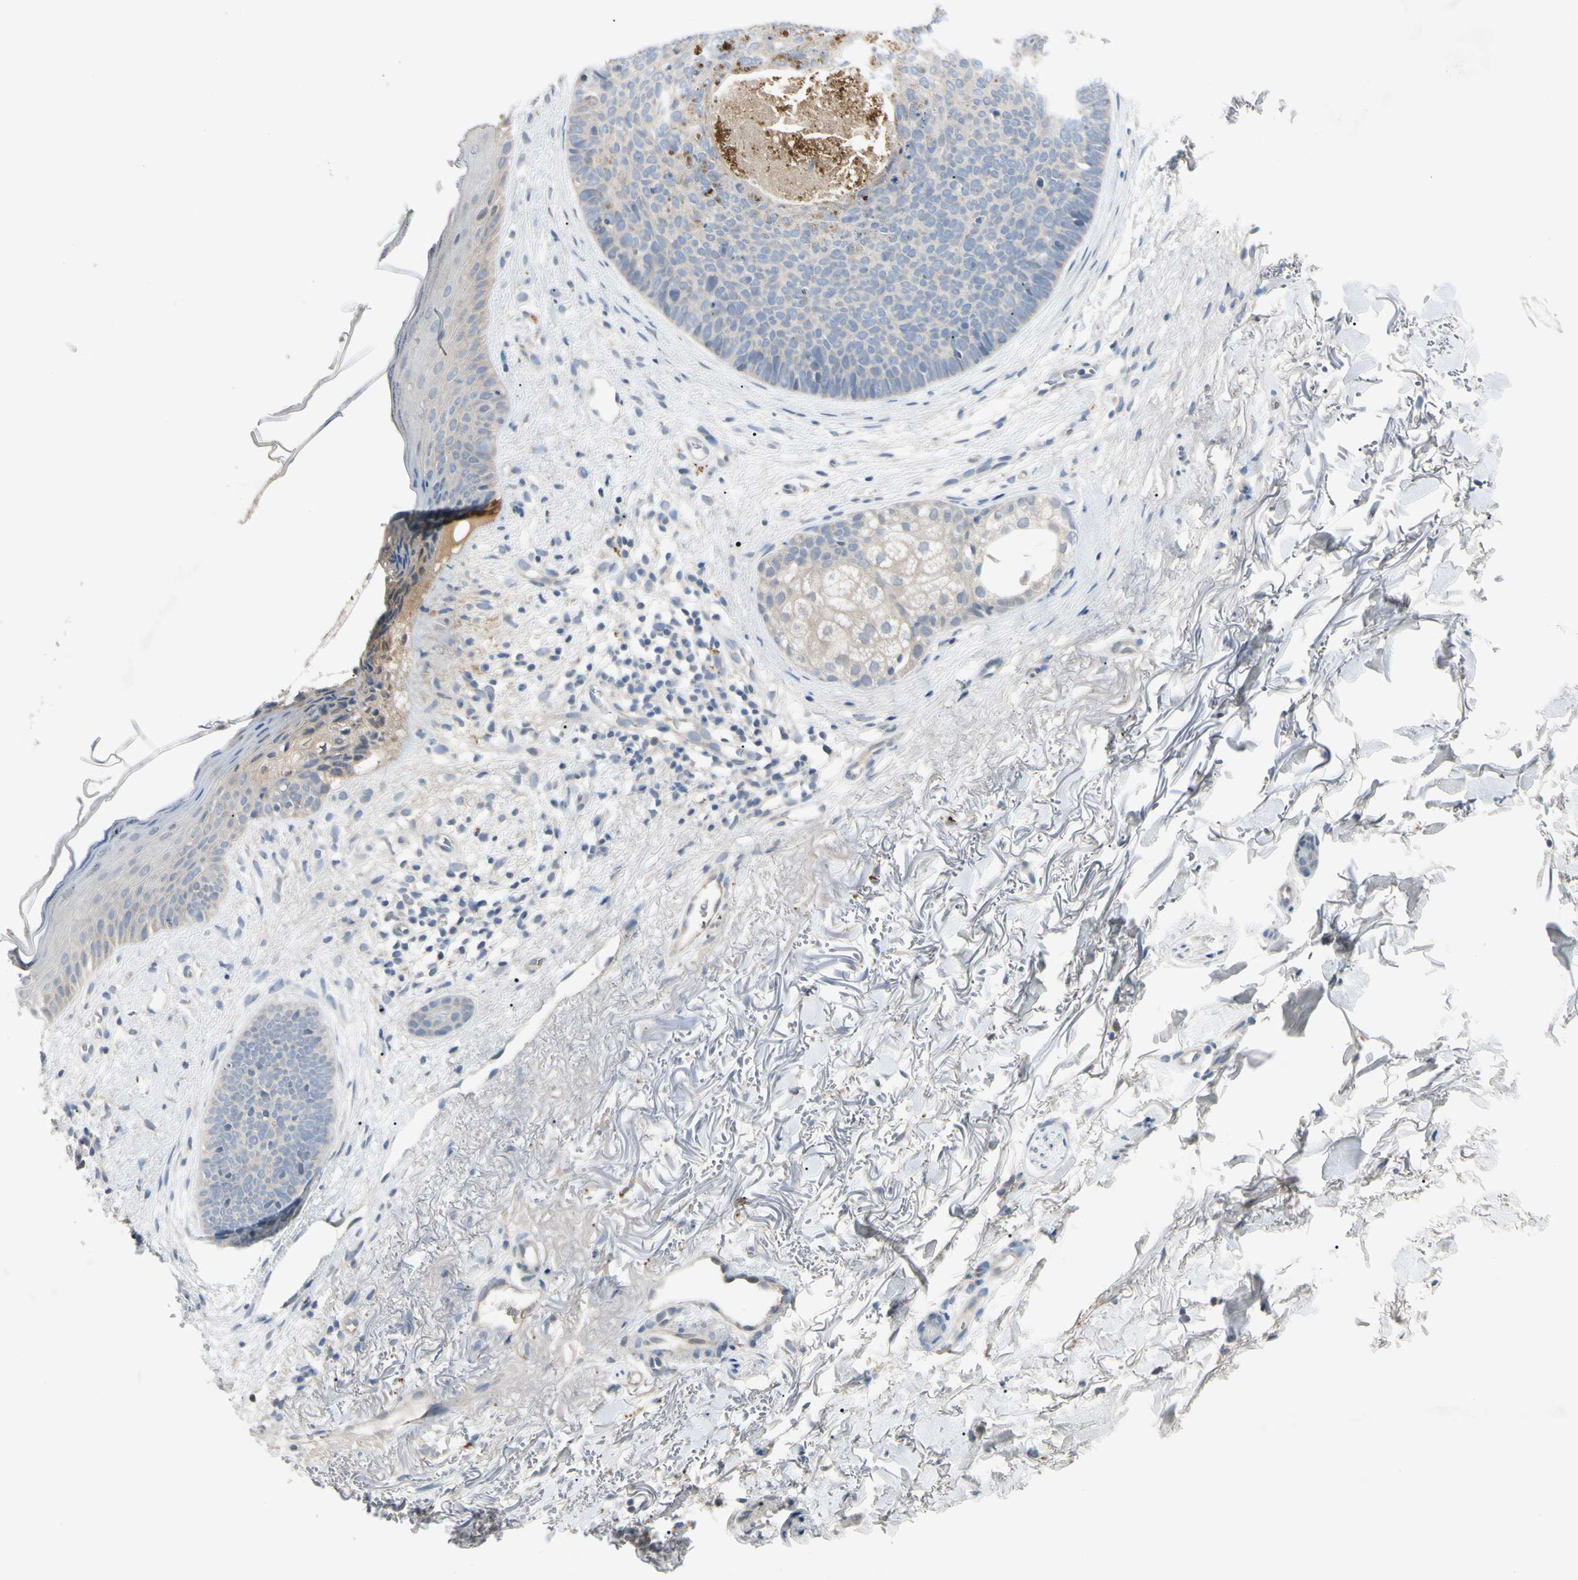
{"staining": {"intensity": "negative", "quantity": "none", "location": "none"}, "tissue": "skin cancer", "cell_type": "Tumor cells", "image_type": "cancer", "snomed": [{"axis": "morphology", "description": "Basal cell carcinoma"}, {"axis": "topography", "description": "Skin"}], "caption": "Tumor cells are negative for protein expression in human skin cancer (basal cell carcinoma).", "gene": "PRSS21", "patient": {"sex": "female", "age": 70}}